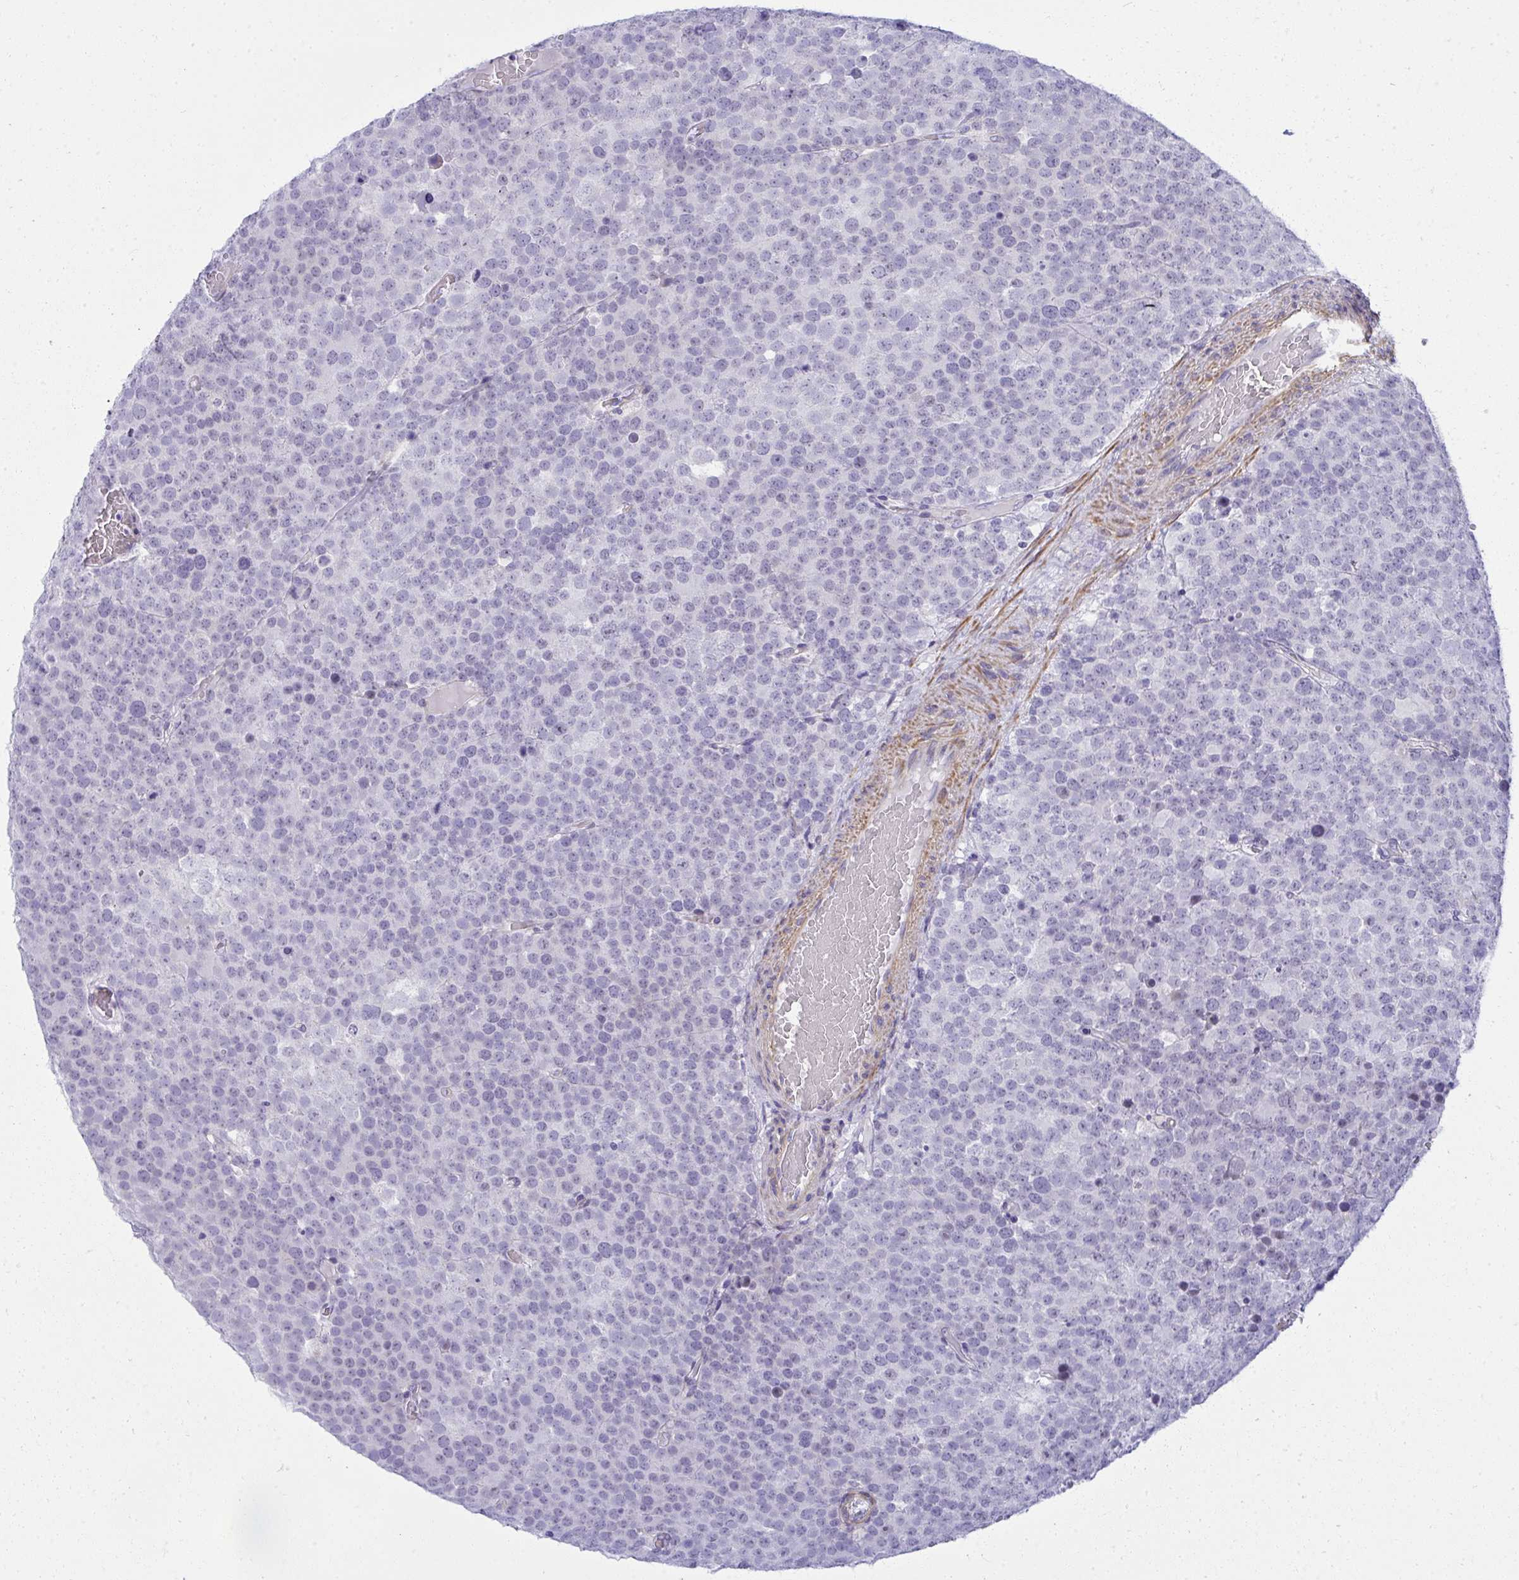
{"staining": {"intensity": "negative", "quantity": "none", "location": "none"}, "tissue": "testis cancer", "cell_type": "Tumor cells", "image_type": "cancer", "snomed": [{"axis": "morphology", "description": "Seminoma, NOS"}, {"axis": "topography", "description": "Testis"}], "caption": "This is an immunohistochemistry micrograph of human seminoma (testis). There is no staining in tumor cells.", "gene": "PUS7L", "patient": {"sex": "male", "age": 71}}